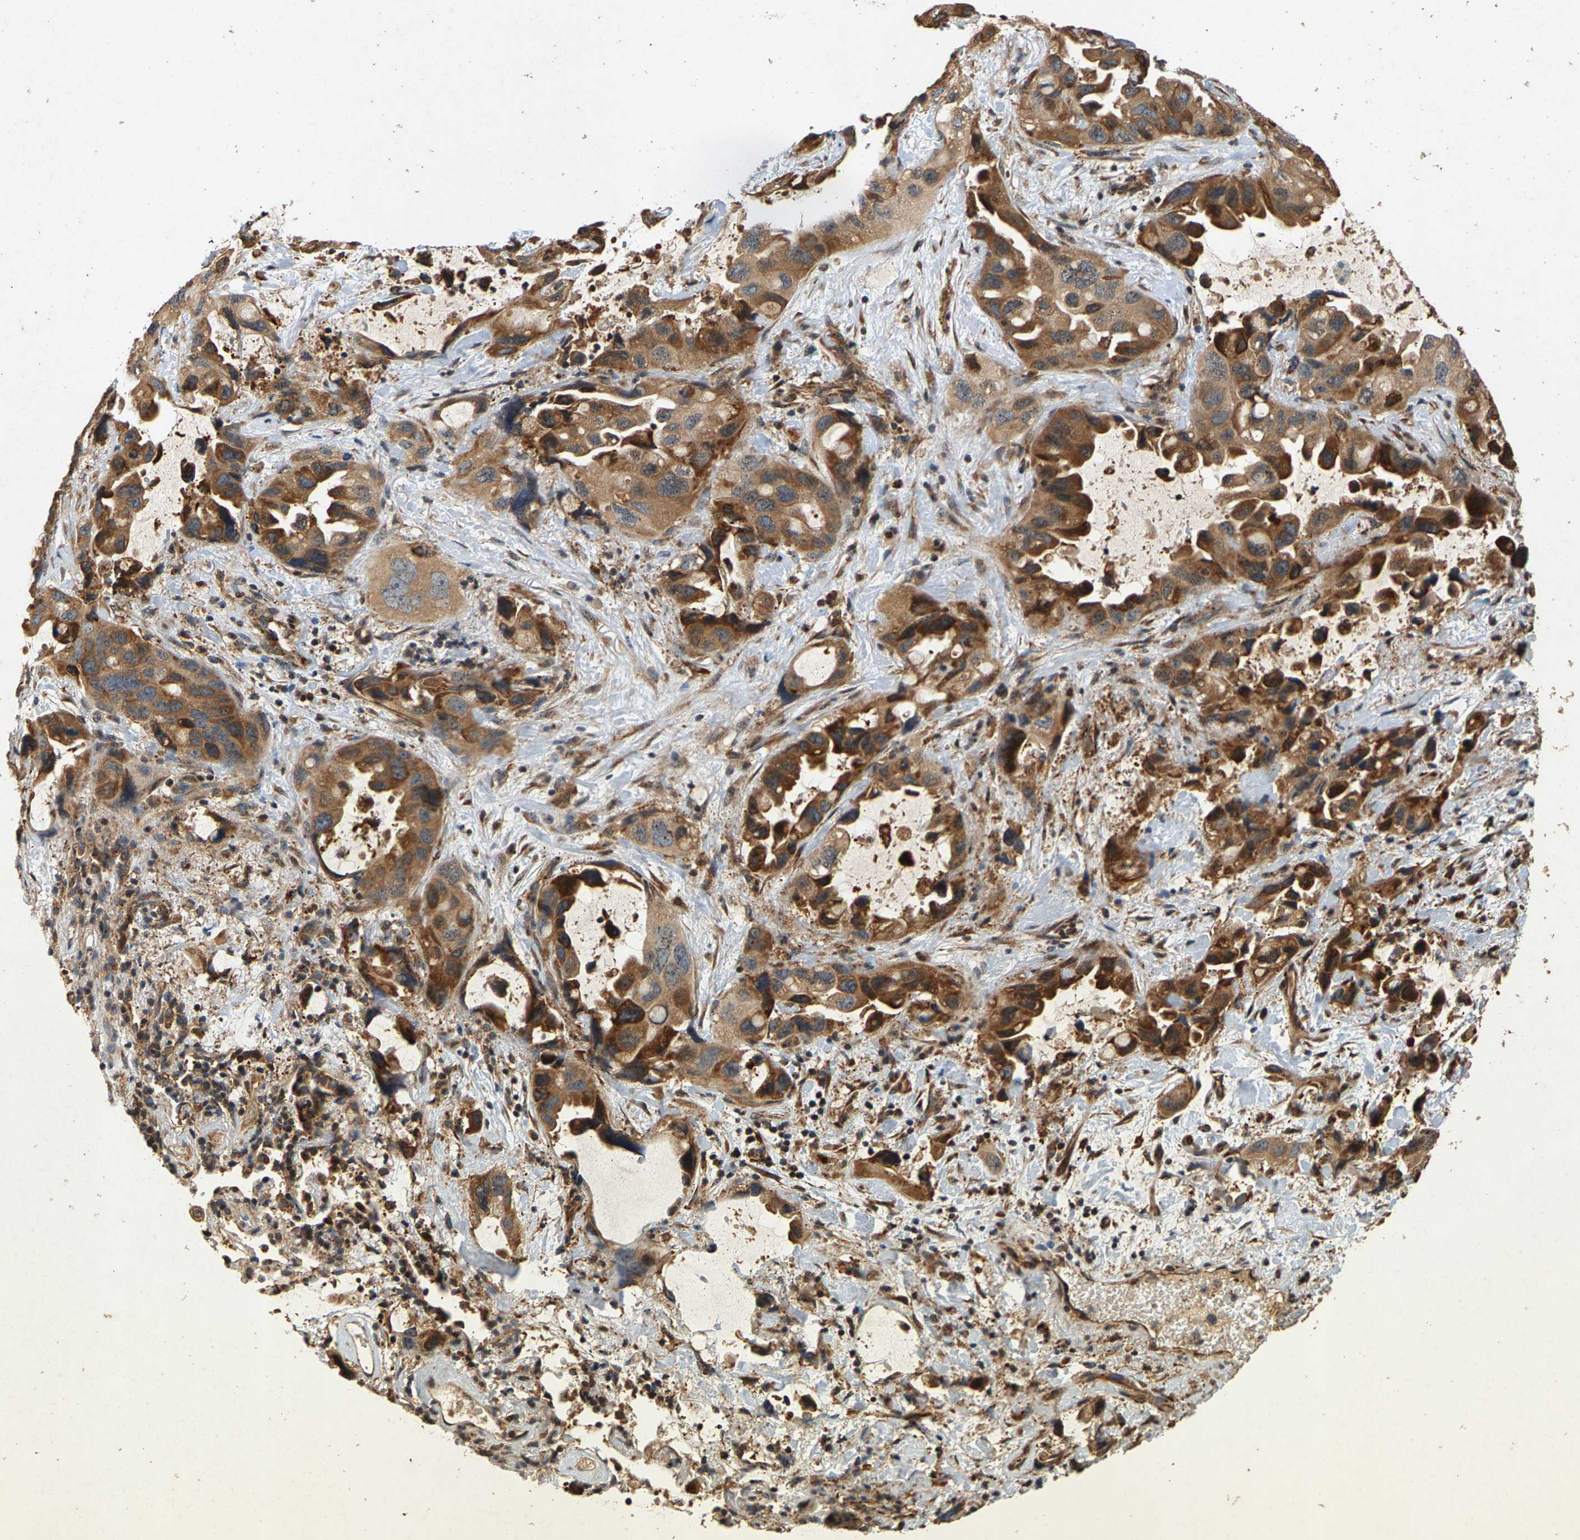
{"staining": {"intensity": "moderate", "quantity": ">75%", "location": "cytoplasmic/membranous"}, "tissue": "lung cancer", "cell_type": "Tumor cells", "image_type": "cancer", "snomed": [{"axis": "morphology", "description": "Squamous cell carcinoma, NOS"}, {"axis": "topography", "description": "Lung"}], "caption": "The micrograph displays immunohistochemical staining of squamous cell carcinoma (lung). There is moderate cytoplasmic/membranous expression is present in about >75% of tumor cells. (Brightfield microscopy of DAB IHC at high magnification).", "gene": "CIDEC", "patient": {"sex": "female", "age": 73}}